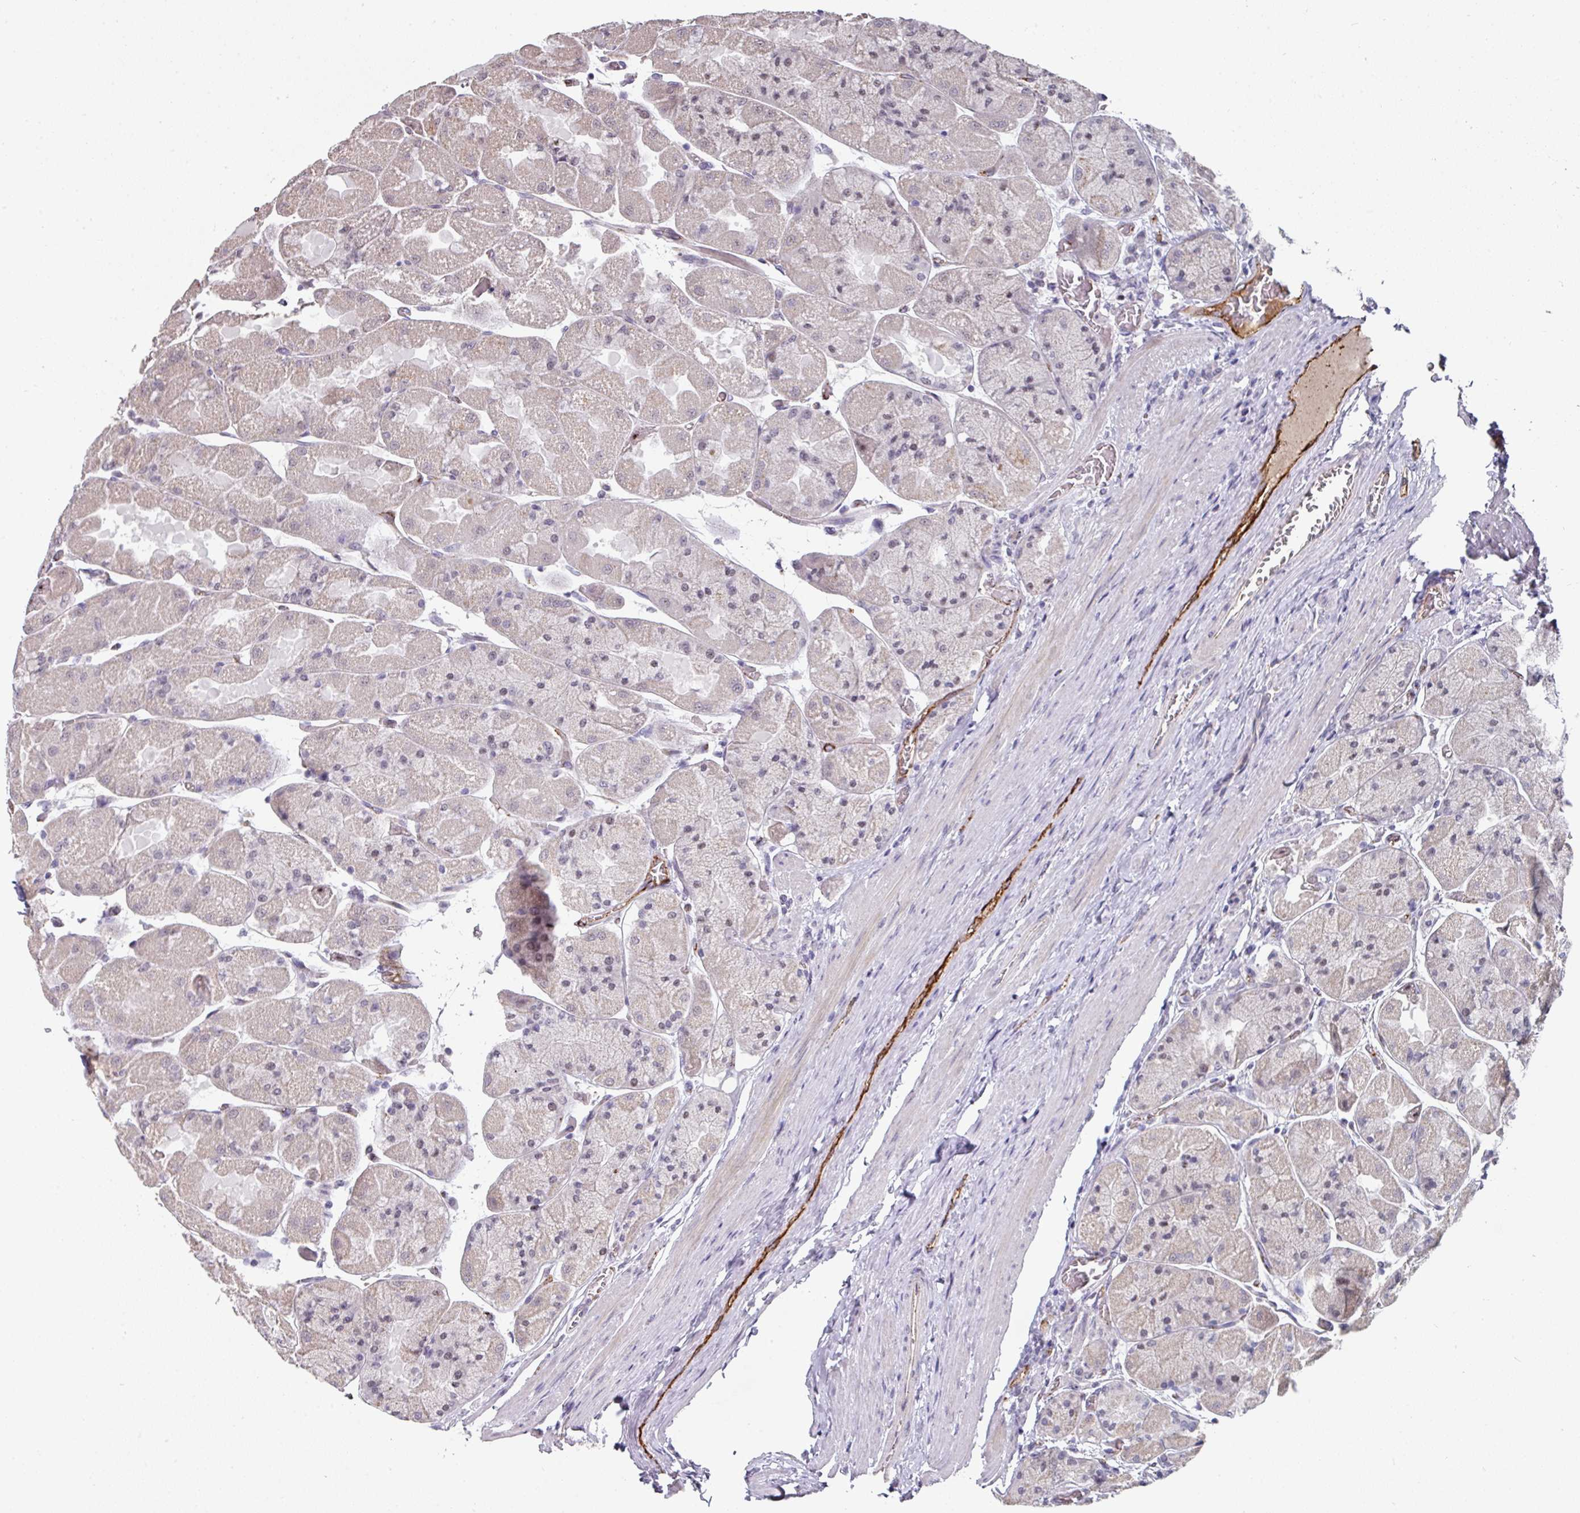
{"staining": {"intensity": "weak", "quantity": "<25%", "location": "nuclear"}, "tissue": "stomach", "cell_type": "Glandular cells", "image_type": "normal", "snomed": [{"axis": "morphology", "description": "Normal tissue, NOS"}, {"axis": "topography", "description": "Stomach"}], "caption": "Human stomach stained for a protein using IHC reveals no expression in glandular cells.", "gene": "SIDT2", "patient": {"sex": "female", "age": 61}}